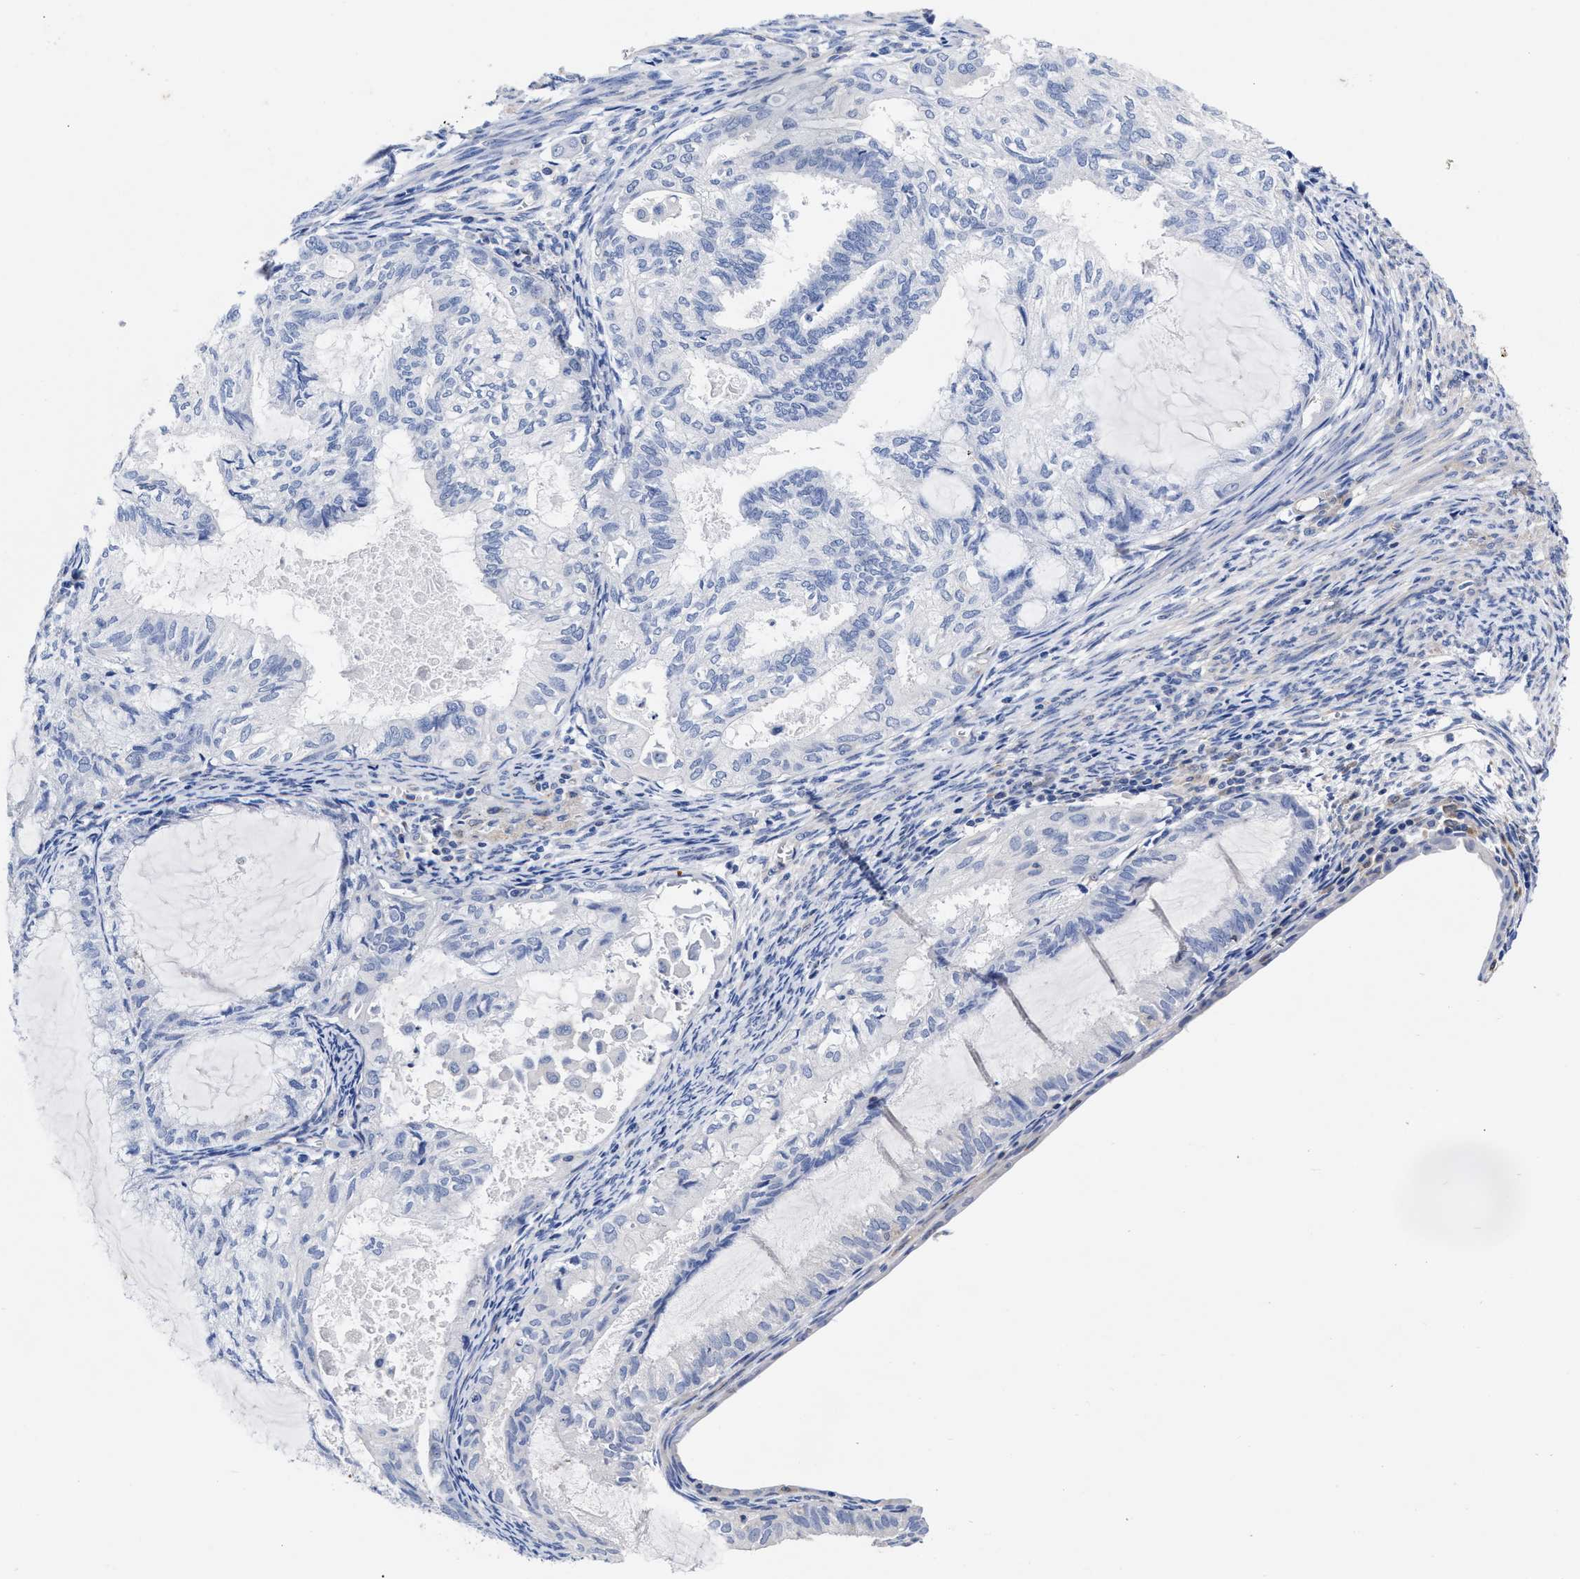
{"staining": {"intensity": "negative", "quantity": "none", "location": "none"}, "tissue": "cervical cancer", "cell_type": "Tumor cells", "image_type": "cancer", "snomed": [{"axis": "morphology", "description": "Normal tissue, NOS"}, {"axis": "morphology", "description": "Adenocarcinoma, NOS"}, {"axis": "topography", "description": "Cervix"}, {"axis": "topography", "description": "Endometrium"}], "caption": "DAB (3,3'-diaminobenzidine) immunohistochemical staining of adenocarcinoma (cervical) displays no significant staining in tumor cells.", "gene": "IRAG2", "patient": {"sex": "female", "age": 86}}